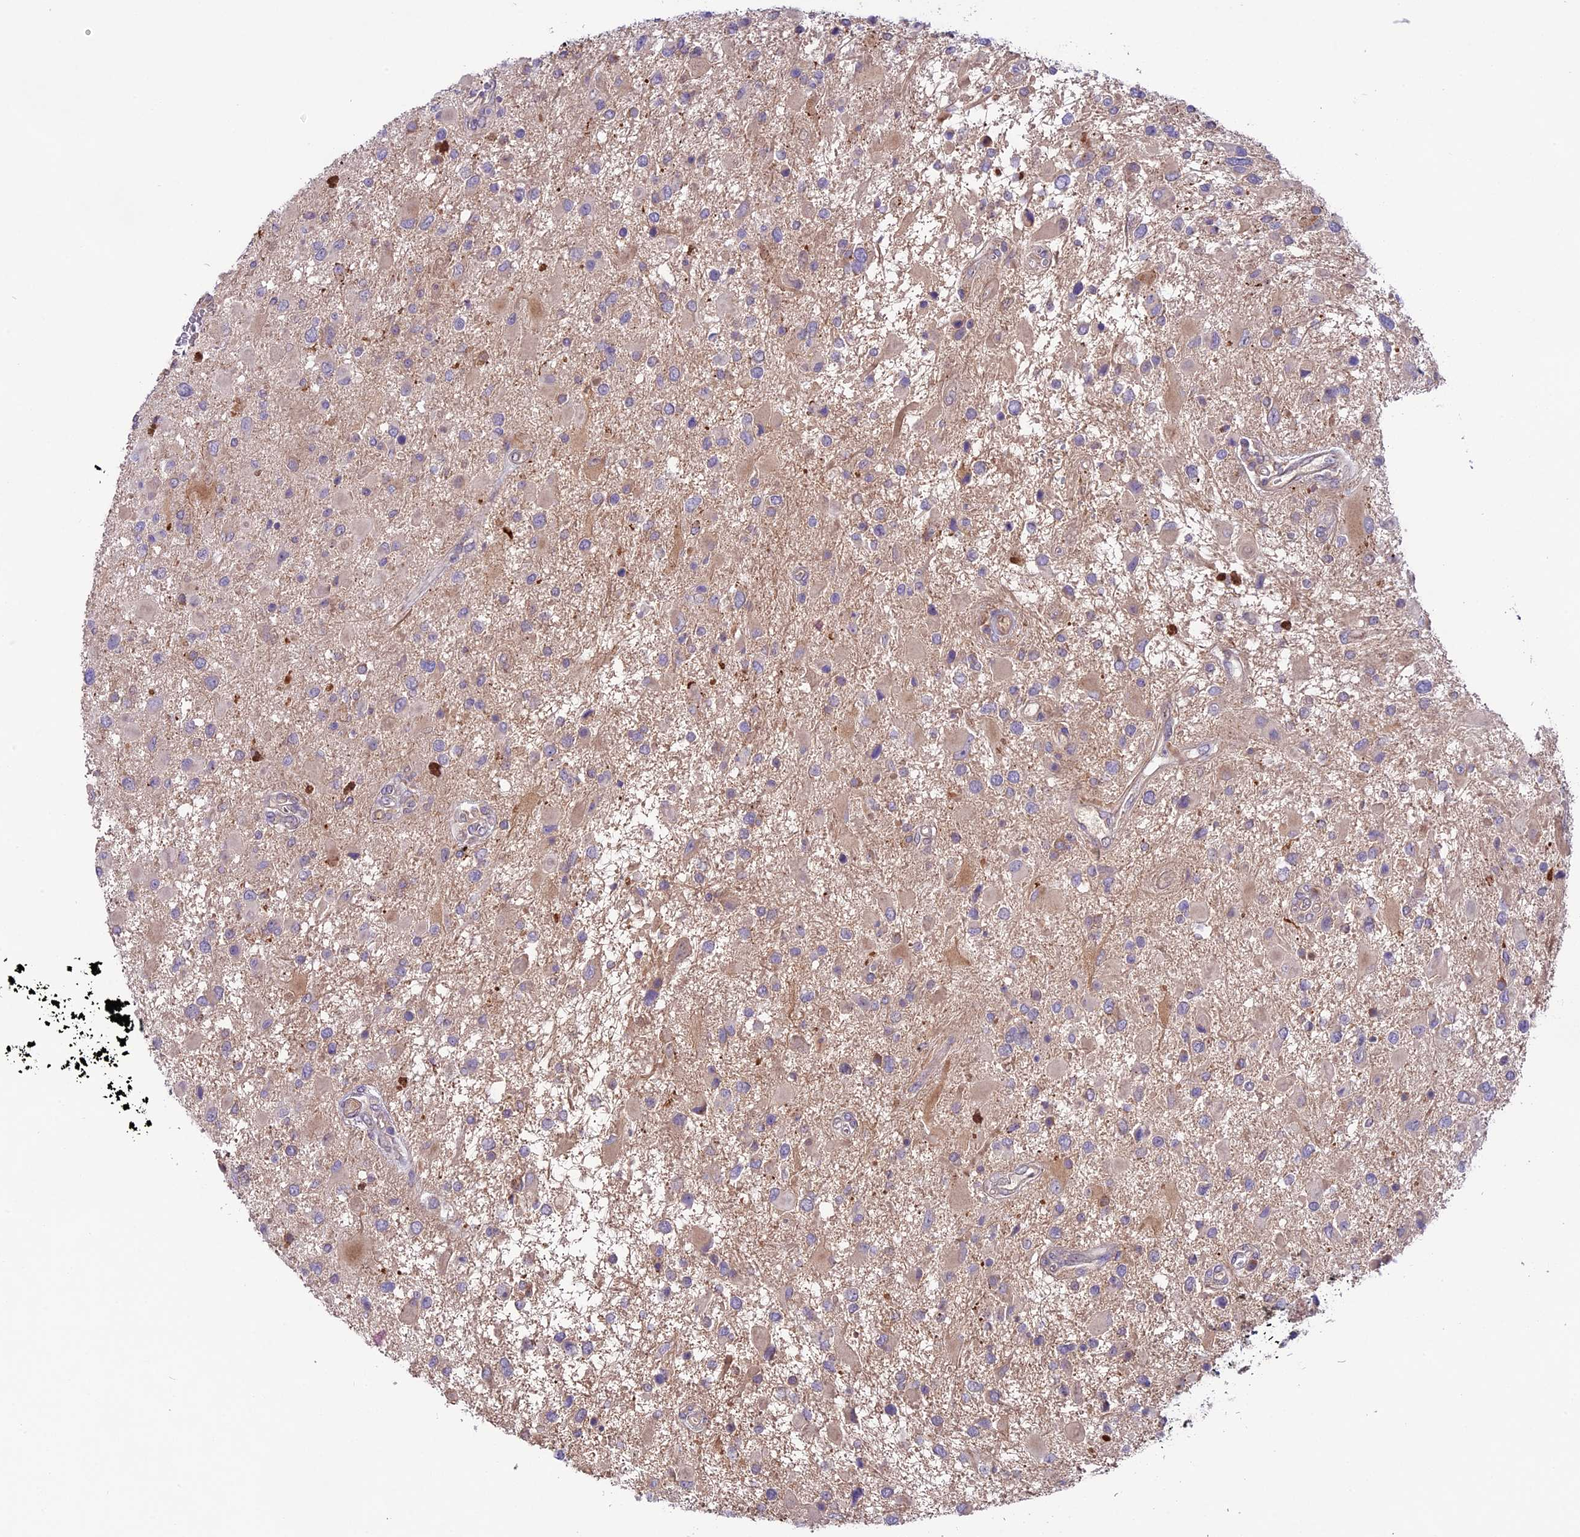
{"staining": {"intensity": "negative", "quantity": "none", "location": "none"}, "tissue": "glioma", "cell_type": "Tumor cells", "image_type": "cancer", "snomed": [{"axis": "morphology", "description": "Glioma, malignant, High grade"}, {"axis": "topography", "description": "Brain"}], "caption": "Immunohistochemistry image of neoplastic tissue: glioma stained with DAB exhibits no significant protein expression in tumor cells.", "gene": "COG8", "patient": {"sex": "male", "age": 53}}